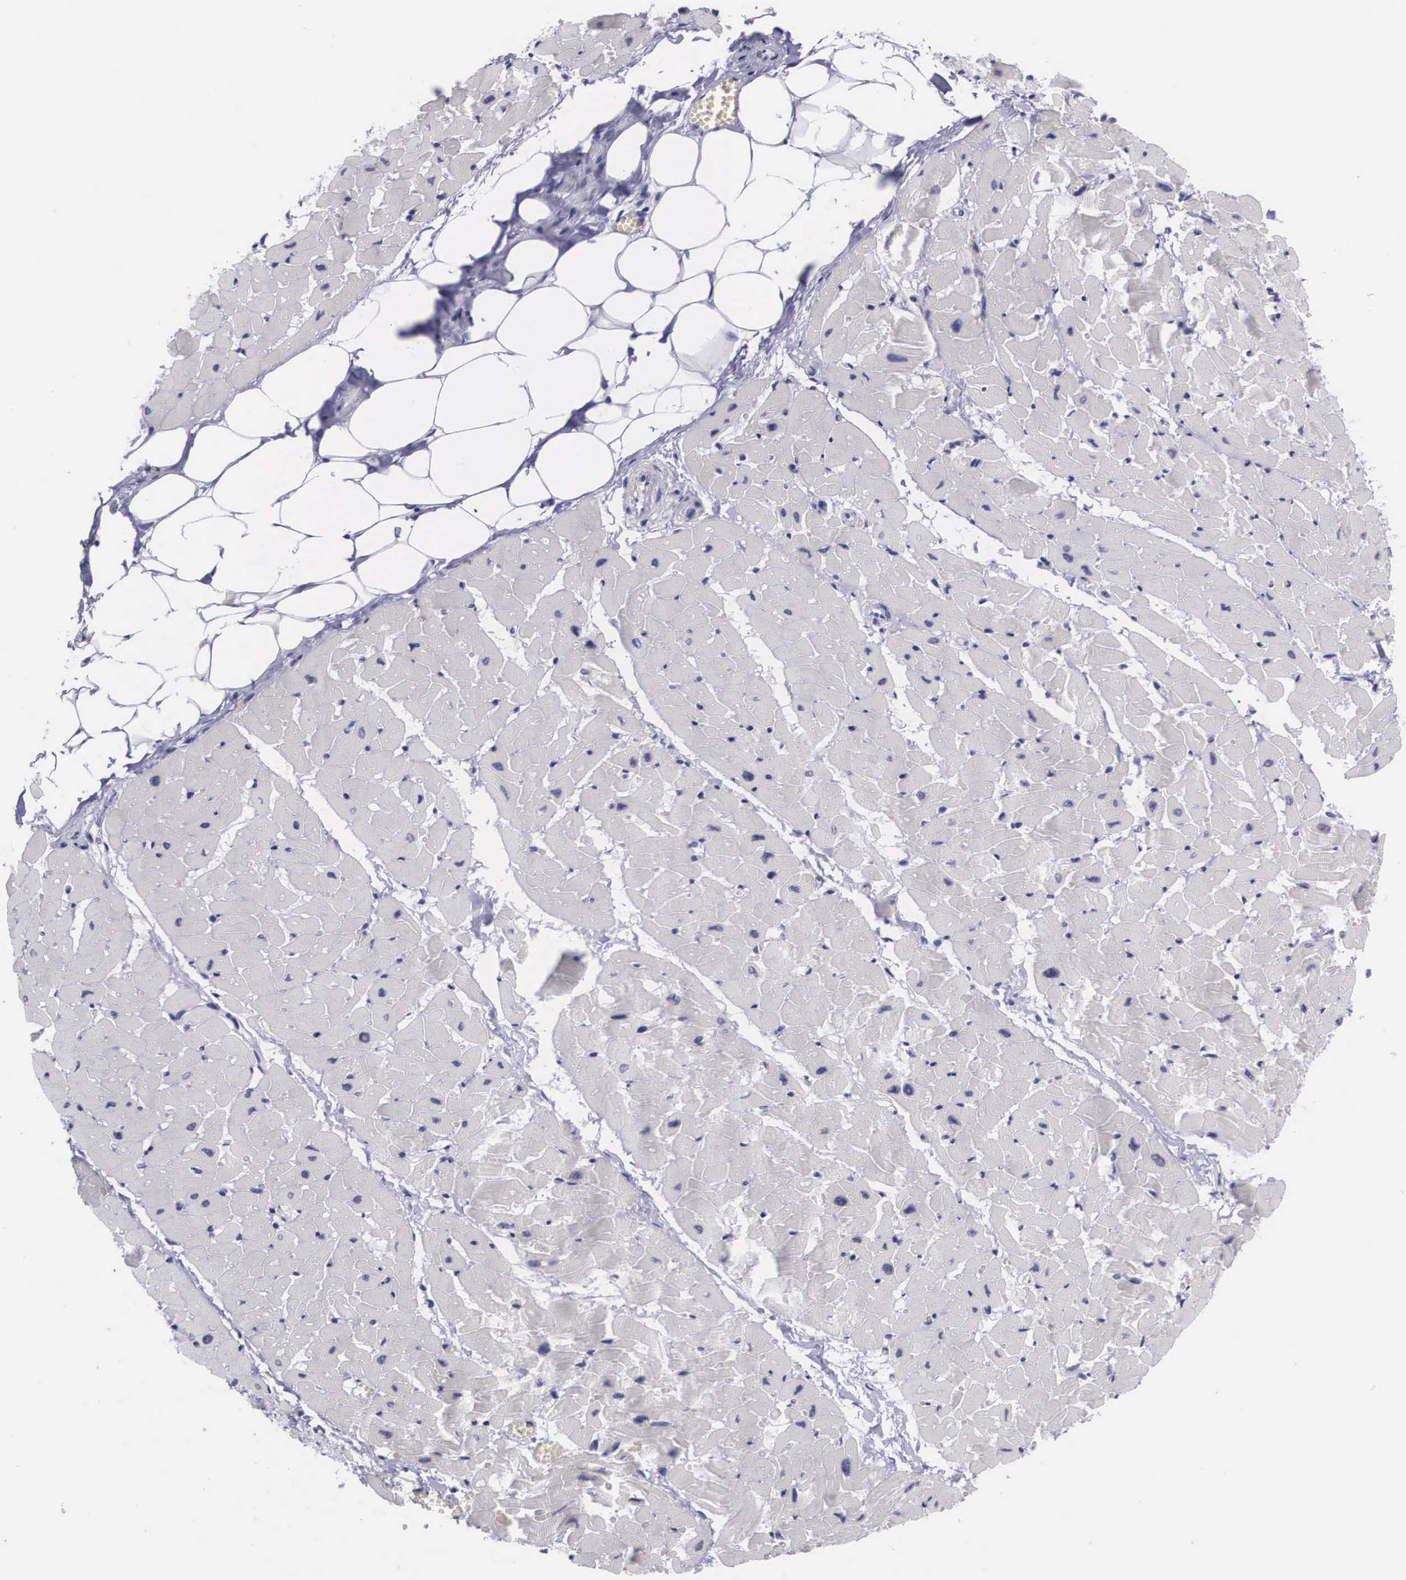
{"staining": {"intensity": "negative", "quantity": "none", "location": "none"}, "tissue": "heart muscle", "cell_type": "Cardiomyocytes", "image_type": "normal", "snomed": [{"axis": "morphology", "description": "Normal tissue, NOS"}, {"axis": "topography", "description": "Heart"}], "caption": "This is a photomicrograph of immunohistochemistry staining of benign heart muscle, which shows no positivity in cardiomyocytes.", "gene": "C22orf31", "patient": {"sex": "female", "age": 19}}